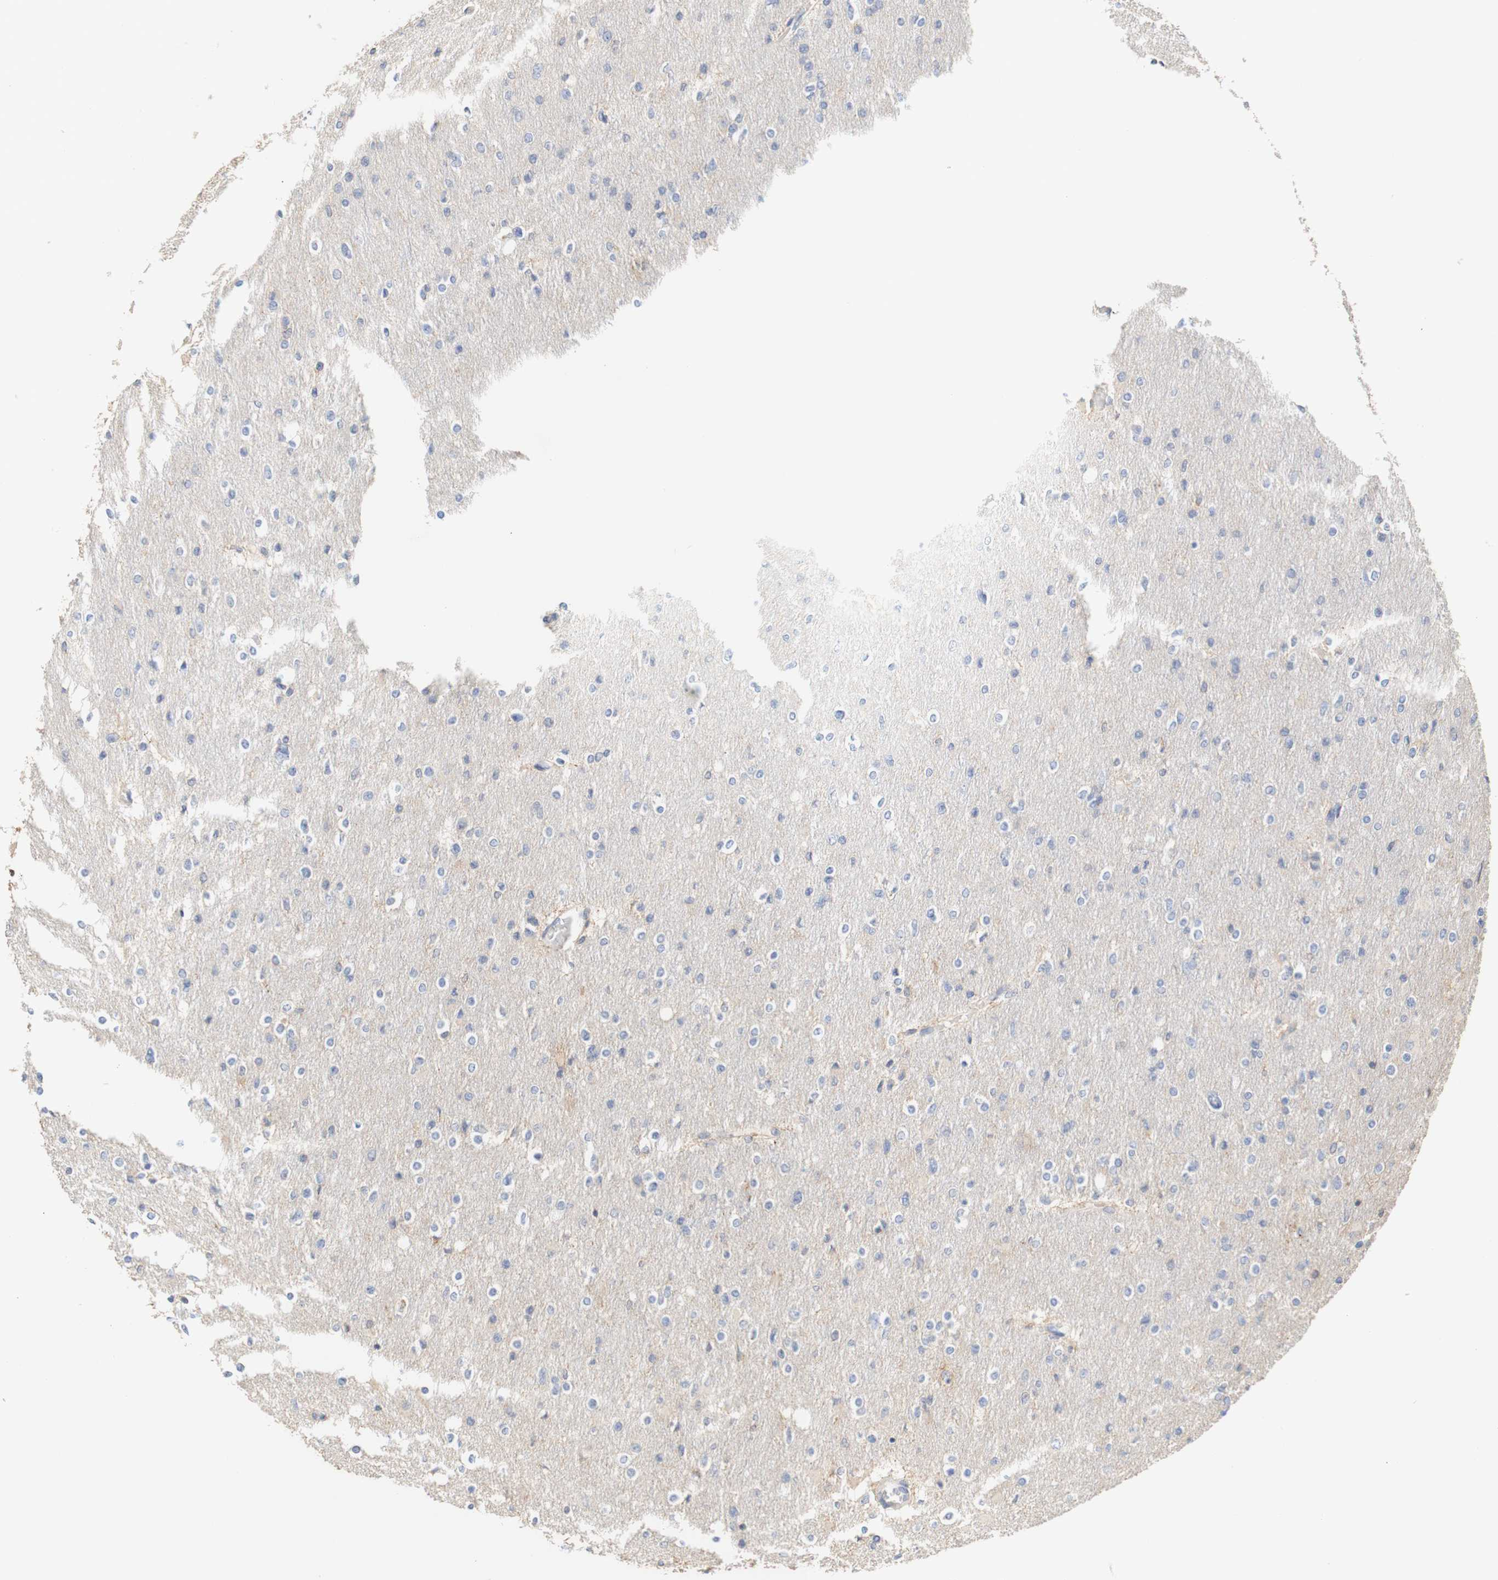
{"staining": {"intensity": "negative", "quantity": "none", "location": "none"}, "tissue": "glioma", "cell_type": "Tumor cells", "image_type": "cancer", "snomed": [{"axis": "morphology", "description": "Glioma, malignant, High grade"}, {"axis": "topography", "description": "Cerebral cortex"}], "caption": "Micrograph shows no significant protein staining in tumor cells of malignant glioma (high-grade). (Brightfield microscopy of DAB immunohistochemistry (IHC) at high magnification).", "gene": "PCDH7", "patient": {"sex": "female", "age": 36}}